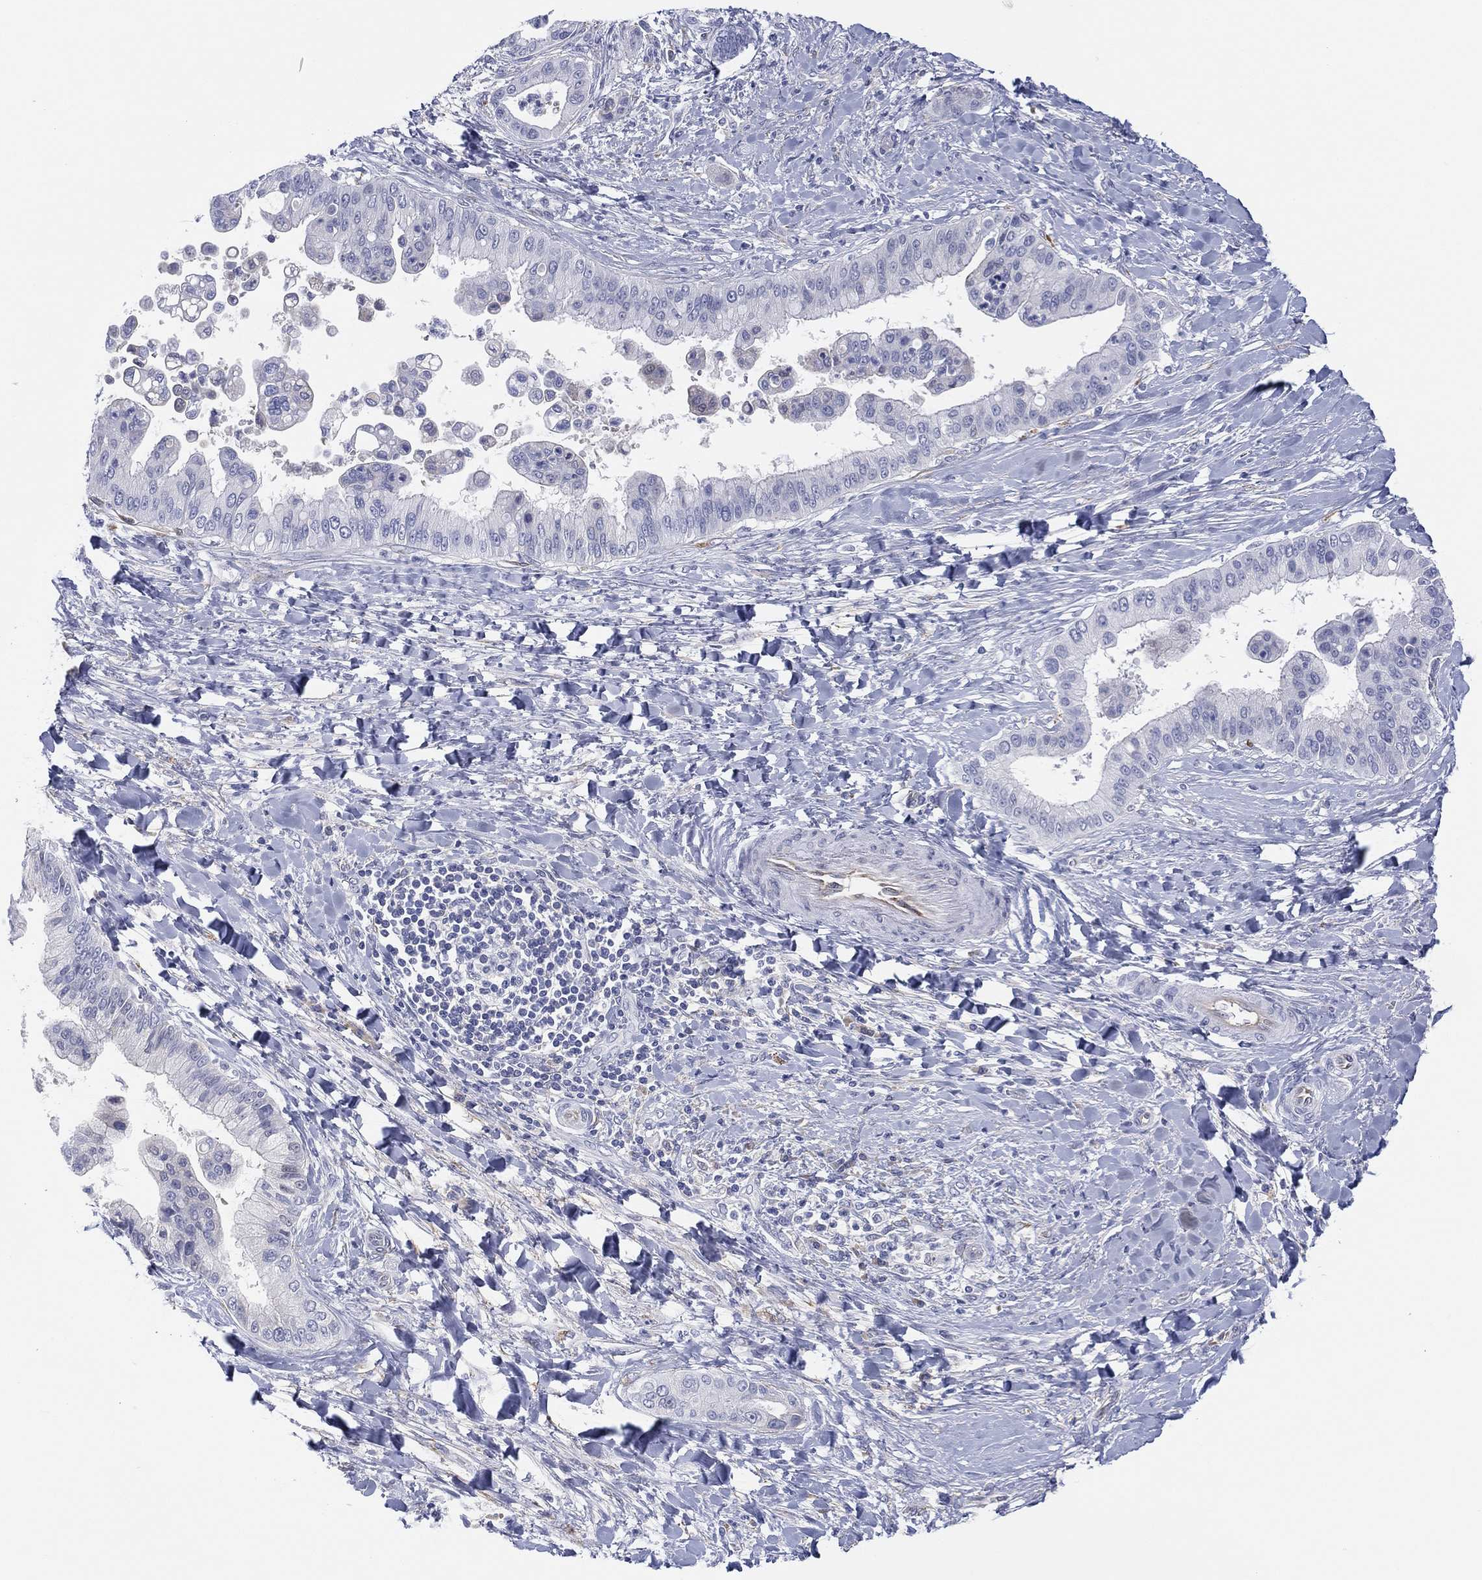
{"staining": {"intensity": "negative", "quantity": "none", "location": "none"}, "tissue": "liver cancer", "cell_type": "Tumor cells", "image_type": "cancer", "snomed": [{"axis": "morphology", "description": "Cholangiocarcinoma"}, {"axis": "topography", "description": "Liver"}], "caption": "IHC image of liver cancer stained for a protein (brown), which reveals no staining in tumor cells.", "gene": "MLF1", "patient": {"sex": "female", "age": 54}}